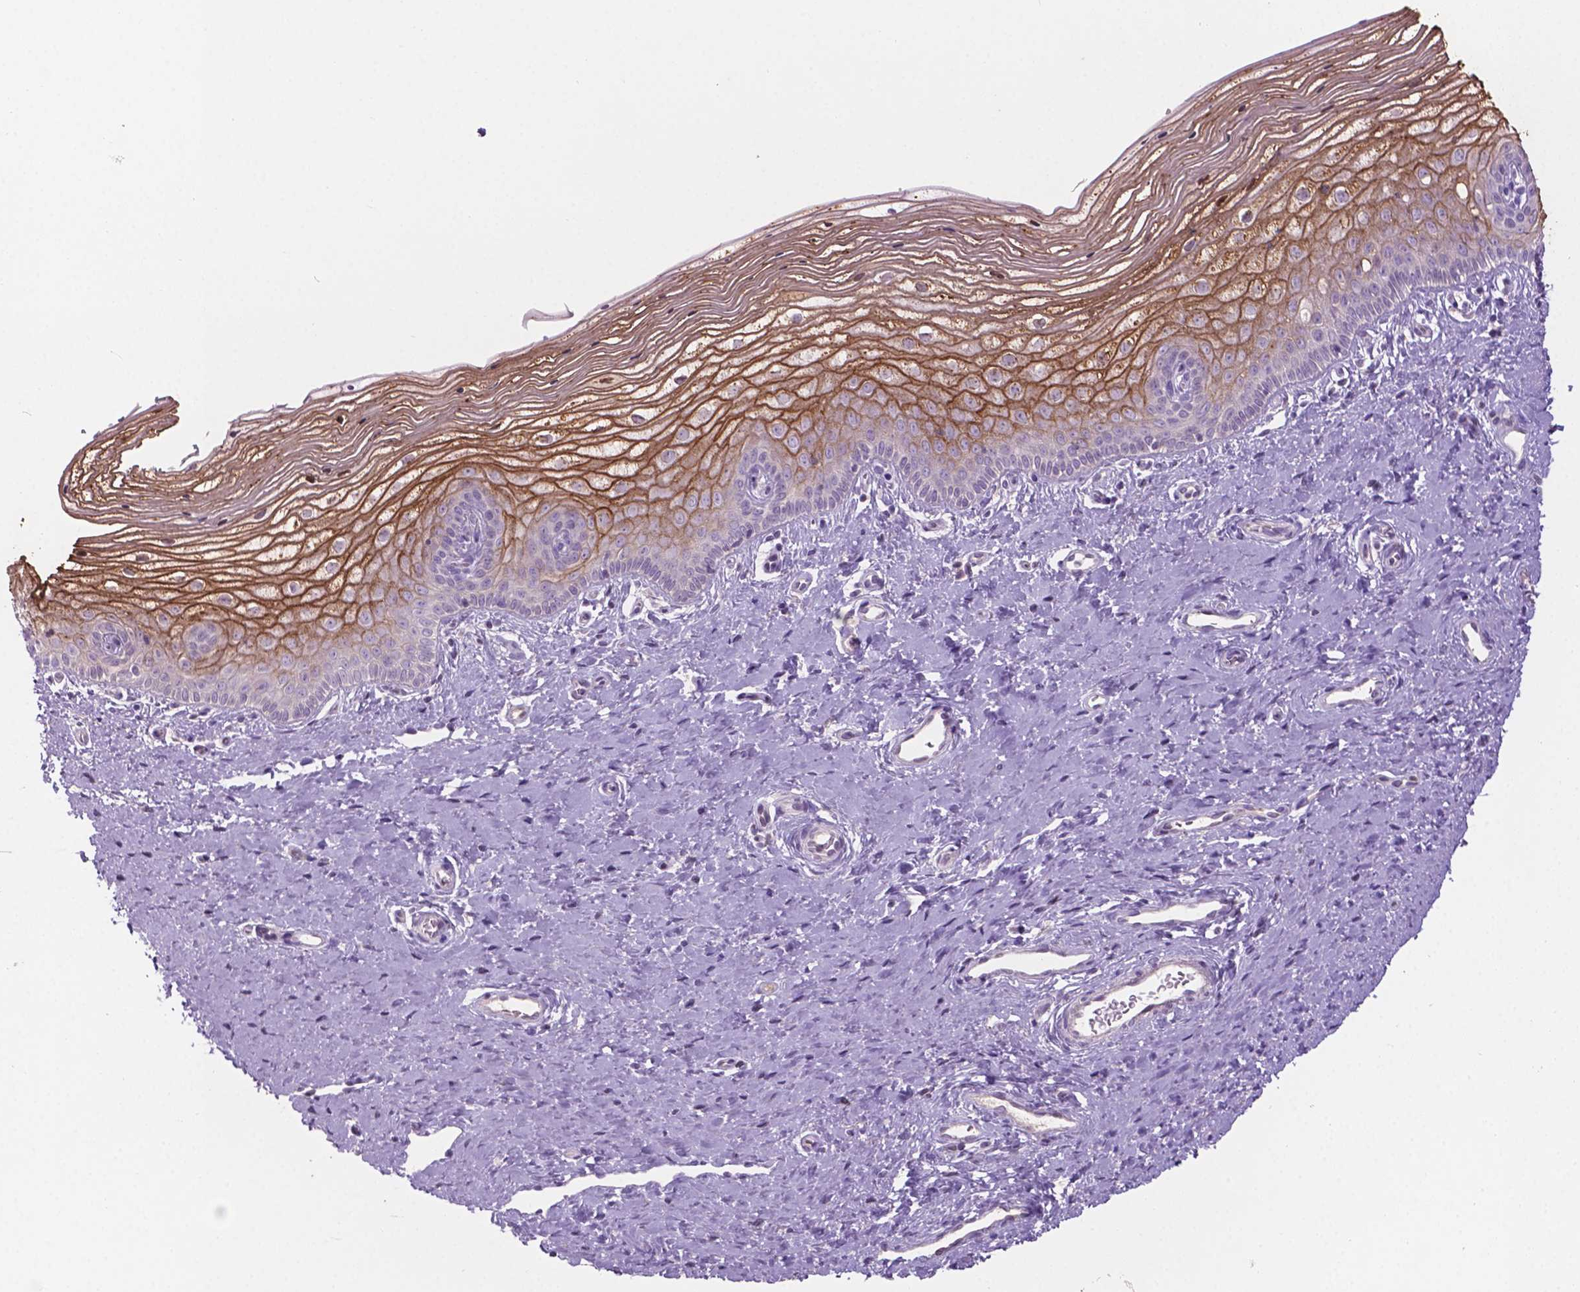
{"staining": {"intensity": "moderate", "quantity": "<25%", "location": "cytoplasmic/membranous"}, "tissue": "vagina", "cell_type": "Squamous epithelial cells", "image_type": "normal", "snomed": [{"axis": "morphology", "description": "Normal tissue, NOS"}, {"axis": "topography", "description": "Vagina"}], "caption": "Brown immunohistochemical staining in unremarkable vagina displays moderate cytoplasmic/membranous staining in approximately <25% of squamous epithelial cells. Using DAB (brown) and hematoxylin (blue) stains, captured at high magnification using brightfield microscopy.", "gene": "SBSN", "patient": {"sex": "female", "age": 39}}